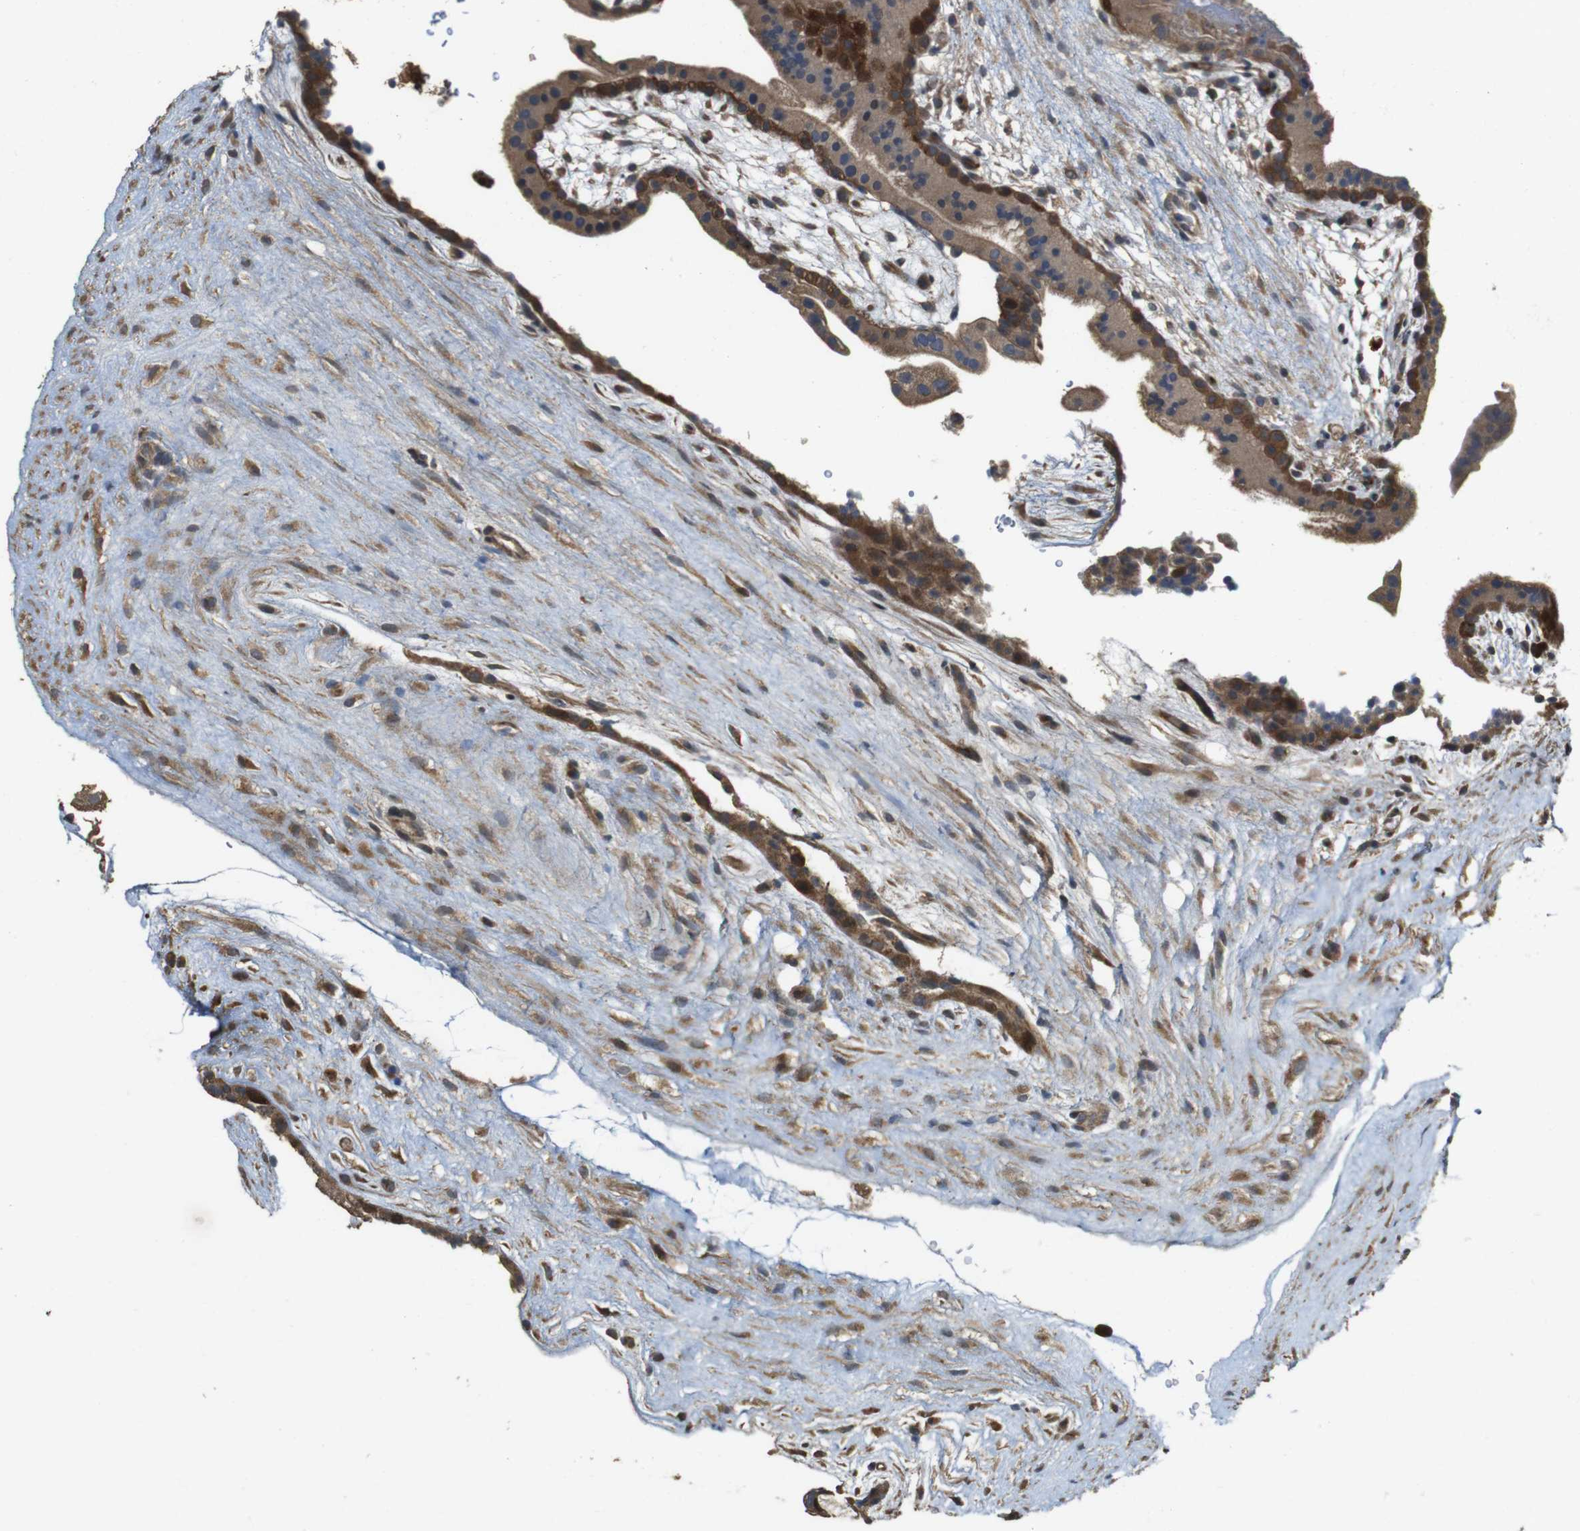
{"staining": {"intensity": "moderate", "quantity": "25%-75%", "location": "cytoplasmic/membranous,nuclear"}, "tissue": "placenta", "cell_type": "Trophoblastic cells", "image_type": "normal", "snomed": [{"axis": "morphology", "description": "Normal tissue, NOS"}, {"axis": "topography", "description": "Placenta"}], "caption": "IHC (DAB (3,3'-diaminobenzidine)) staining of benign human placenta reveals moderate cytoplasmic/membranous,nuclear protein expression in about 25%-75% of trophoblastic cells. The staining was performed using DAB, with brown indicating positive protein expression. Nuclei are stained blue with hematoxylin.", "gene": "PCDHB10", "patient": {"sex": "female", "age": 19}}